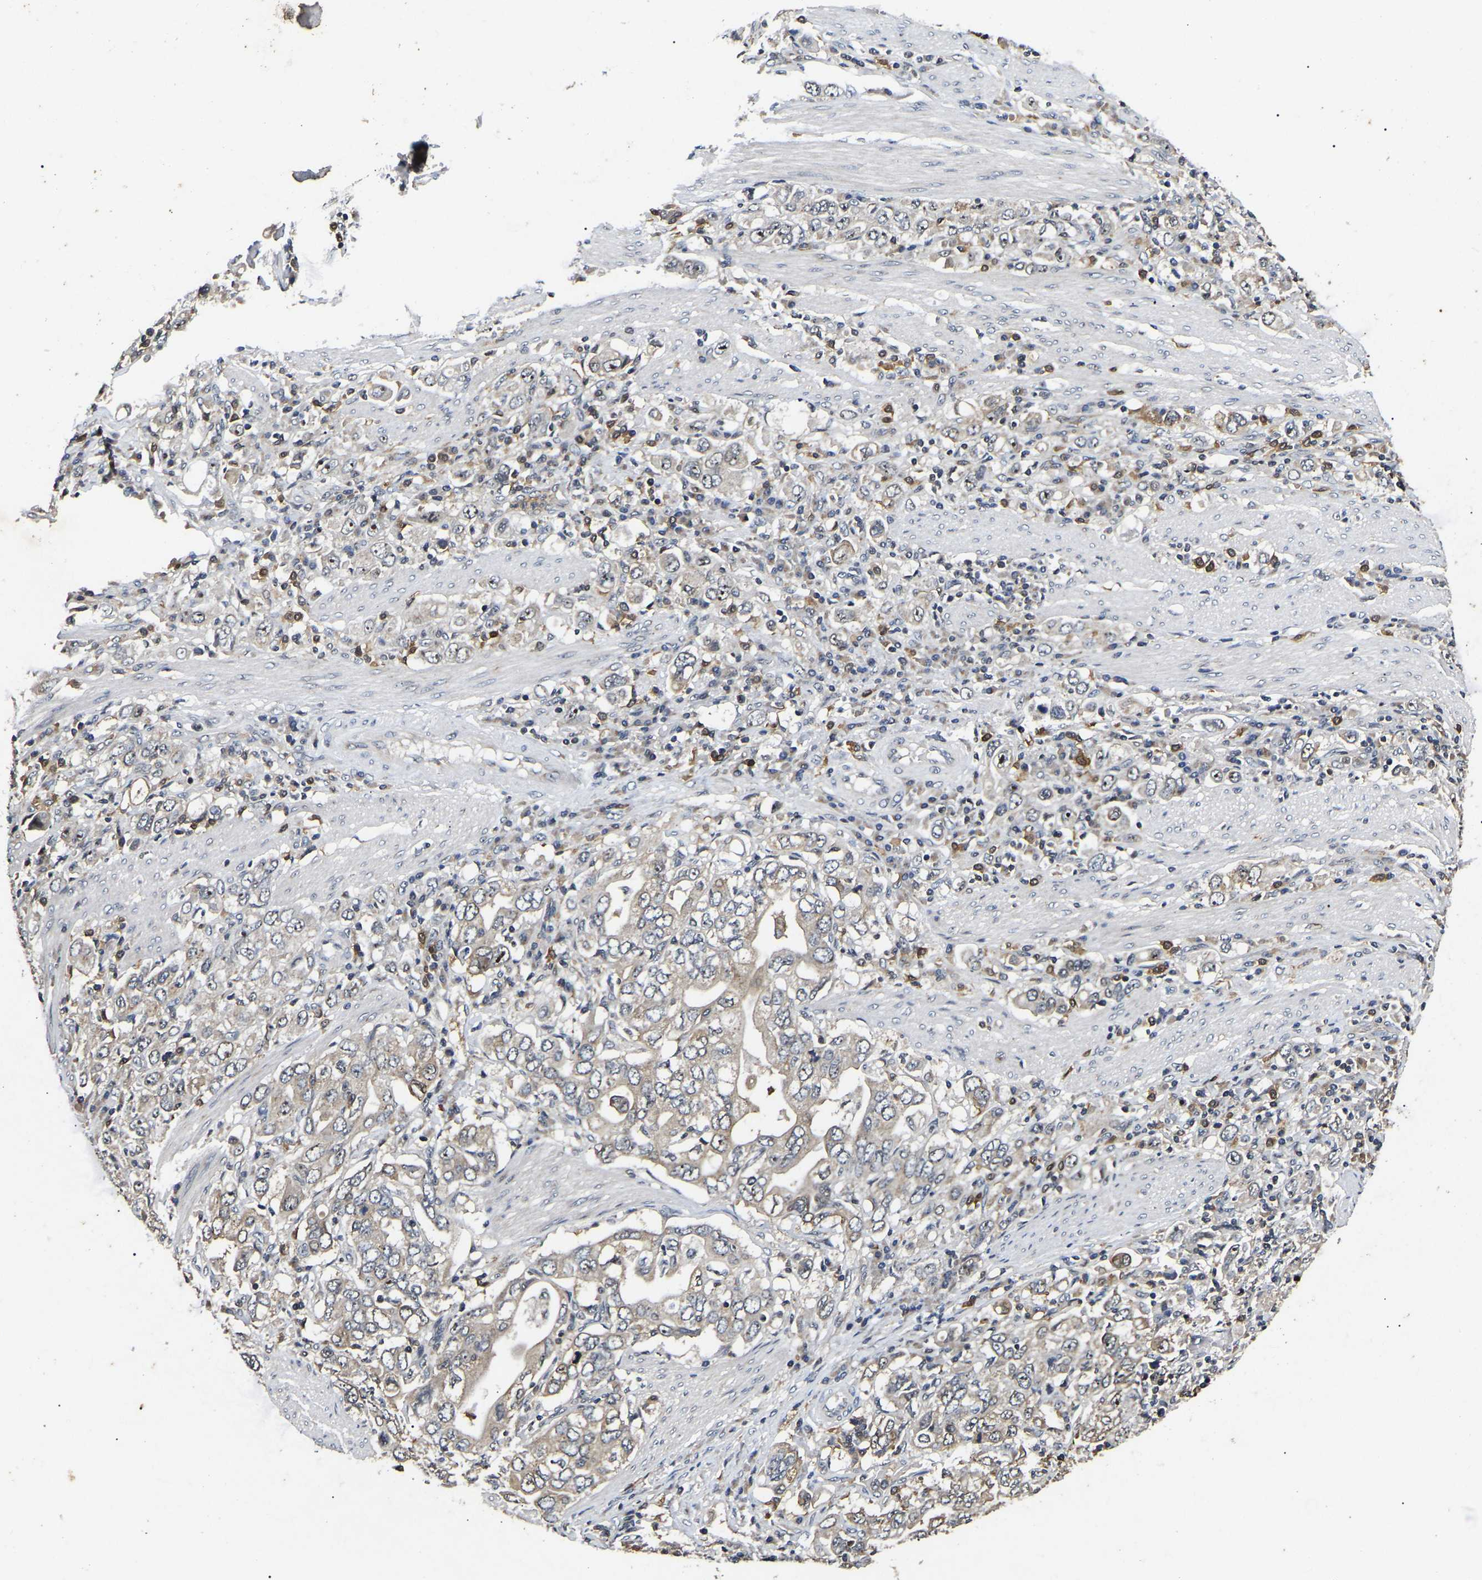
{"staining": {"intensity": "weak", "quantity": ">75%", "location": "cytoplasmic/membranous"}, "tissue": "stomach cancer", "cell_type": "Tumor cells", "image_type": "cancer", "snomed": [{"axis": "morphology", "description": "Adenocarcinoma, NOS"}, {"axis": "topography", "description": "Stomach, upper"}], "caption": "Stomach cancer tissue displays weak cytoplasmic/membranous expression in about >75% of tumor cells", "gene": "RBM28", "patient": {"sex": "male", "age": 62}}